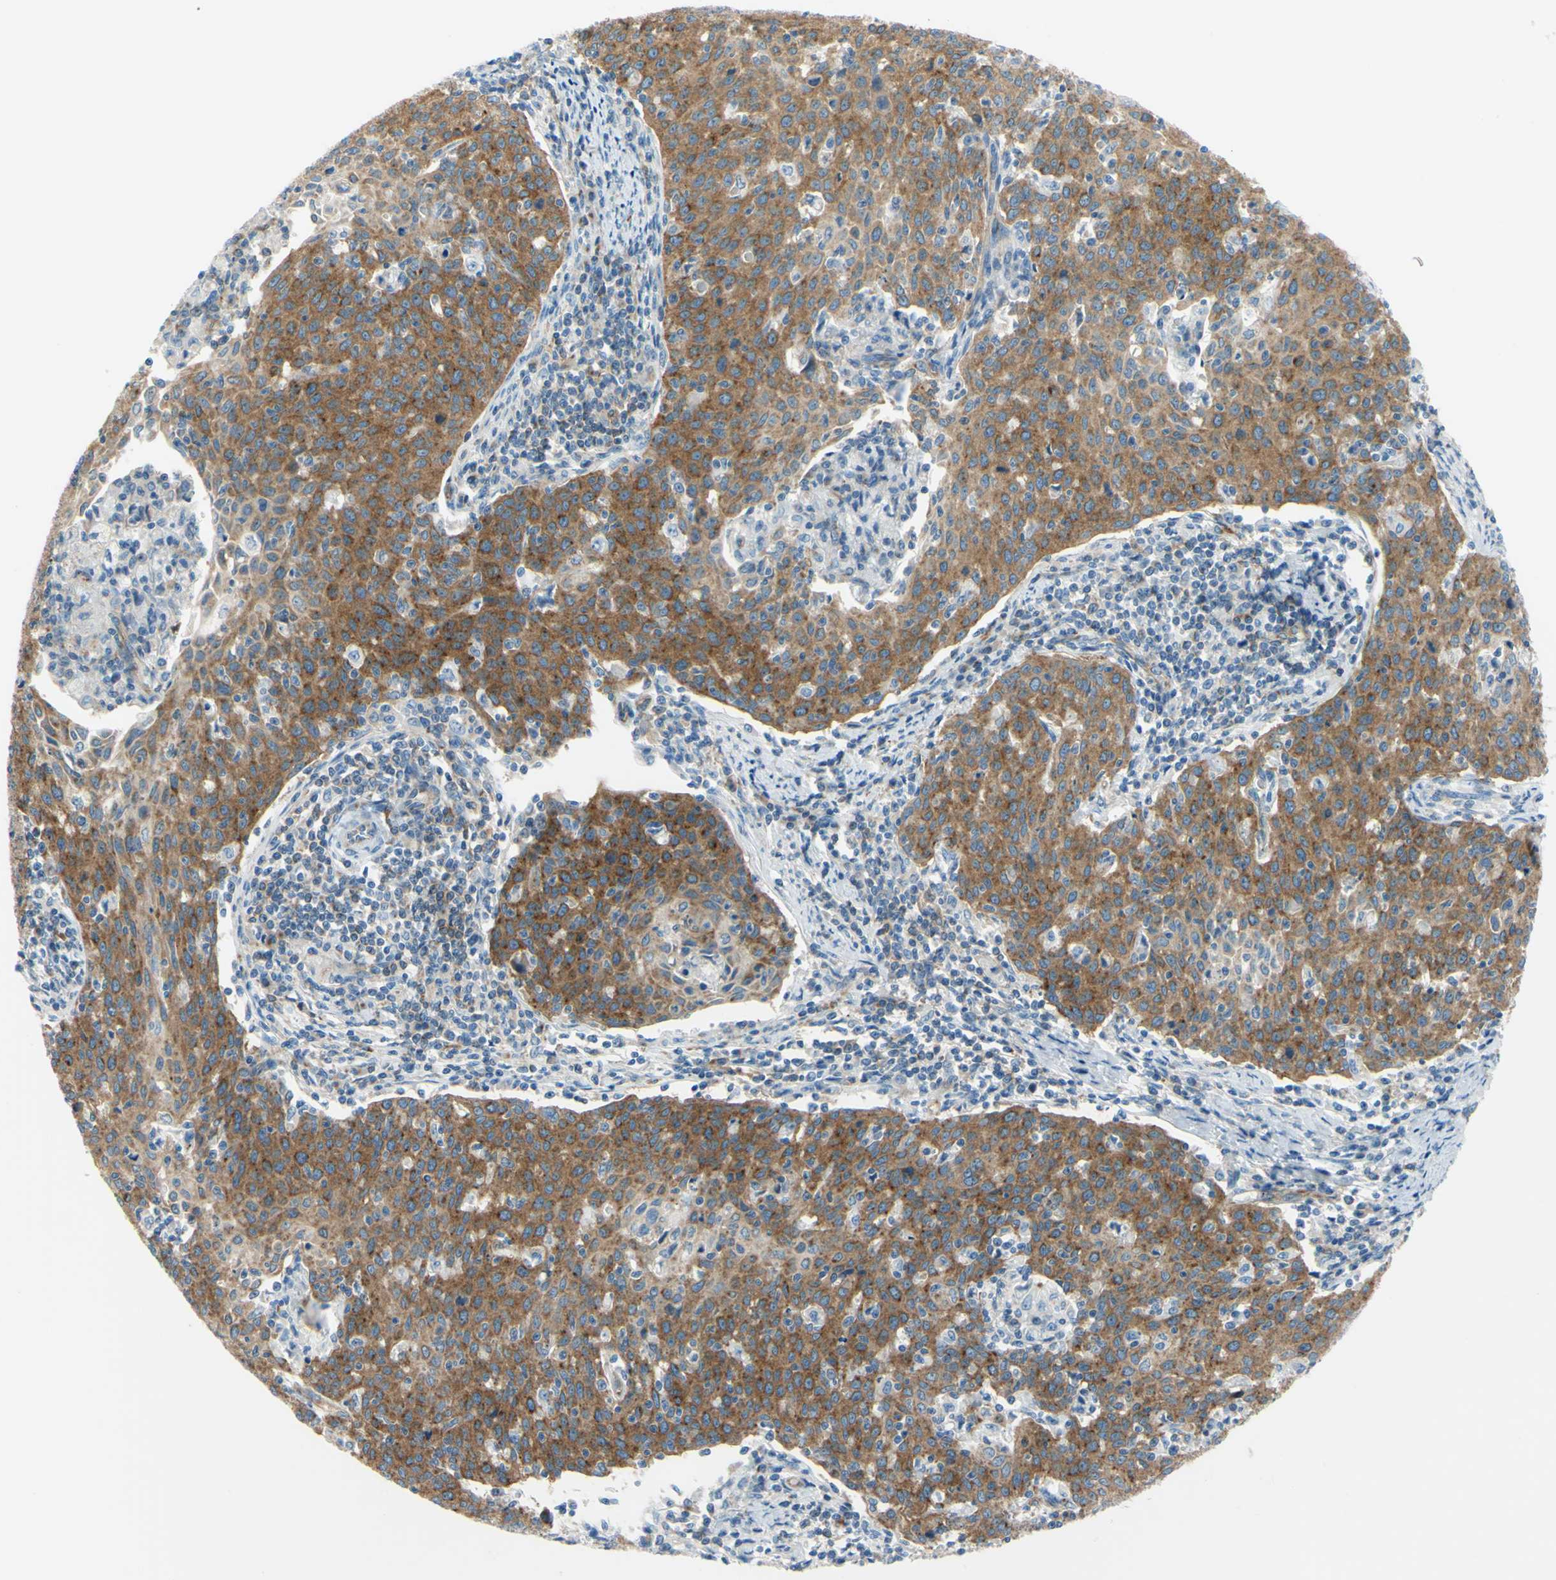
{"staining": {"intensity": "moderate", "quantity": ">75%", "location": "cytoplasmic/membranous"}, "tissue": "cervical cancer", "cell_type": "Tumor cells", "image_type": "cancer", "snomed": [{"axis": "morphology", "description": "Squamous cell carcinoma, NOS"}, {"axis": "topography", "description": "Cervix"}], "caption": "The histopathology image displays staining of cervical squamous cell carcinoma, revealing moderate cytoplasmic/membranous protein expression (brown color) within tumor cells.", "gene": "FRMD4B", "patient": {"sex": "female", "age": 38}}